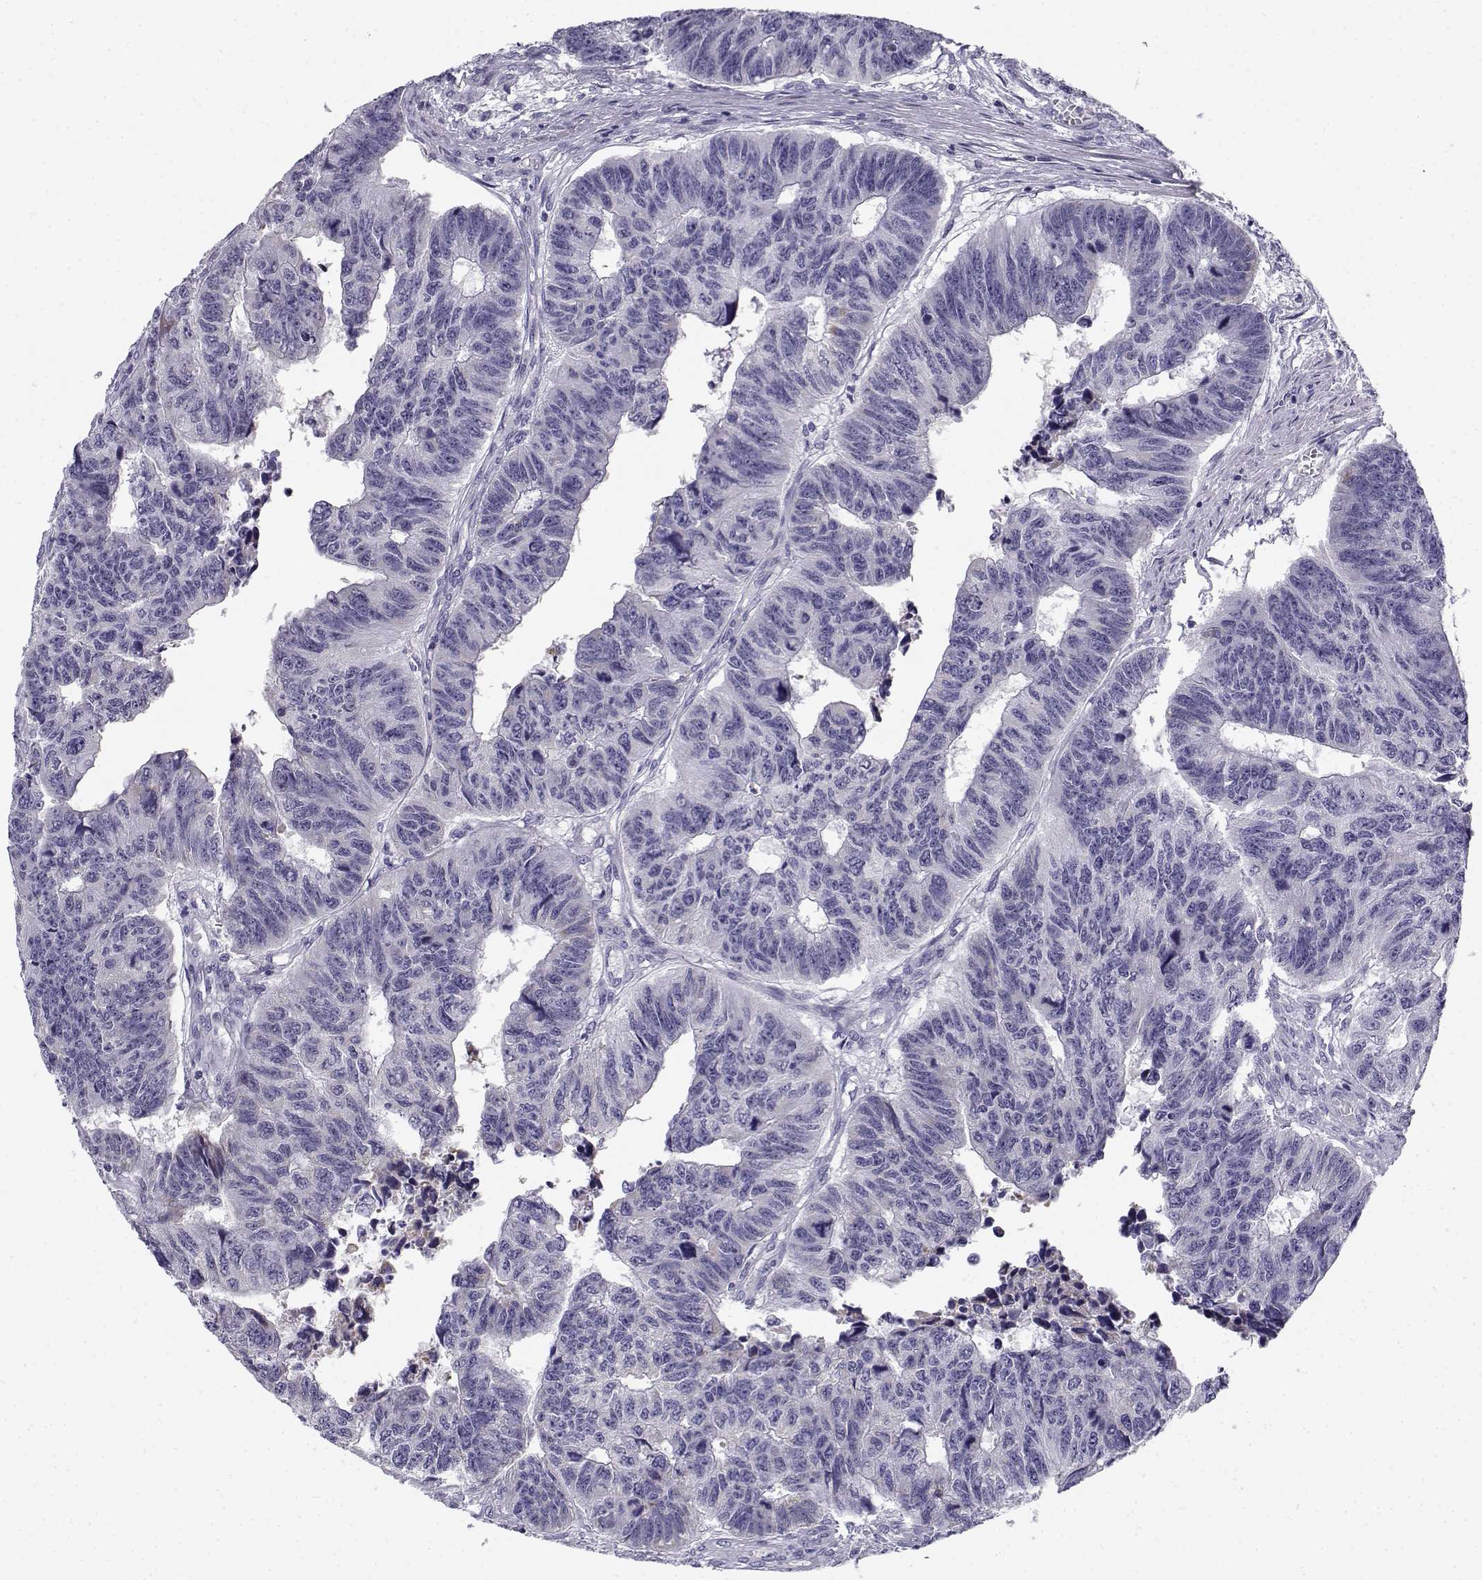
{"staining": {"intensity": "negative", "quantity": "none", "location": "none"}, "tissue": "colorectal cancer", "cell_type": "Tumor cells", "image_type": "cancer", "snomed": [{"axis": "morphology", "description": "Adenocarcinoma, NOS"}, {"axis": "topography", "description": "Rectum"}], "caption": "Tumor cells are negative for brown protein staining in colorectal cancer.", "gene": "CREB3L3", "patient": {"sex": "female", "age": 85}}